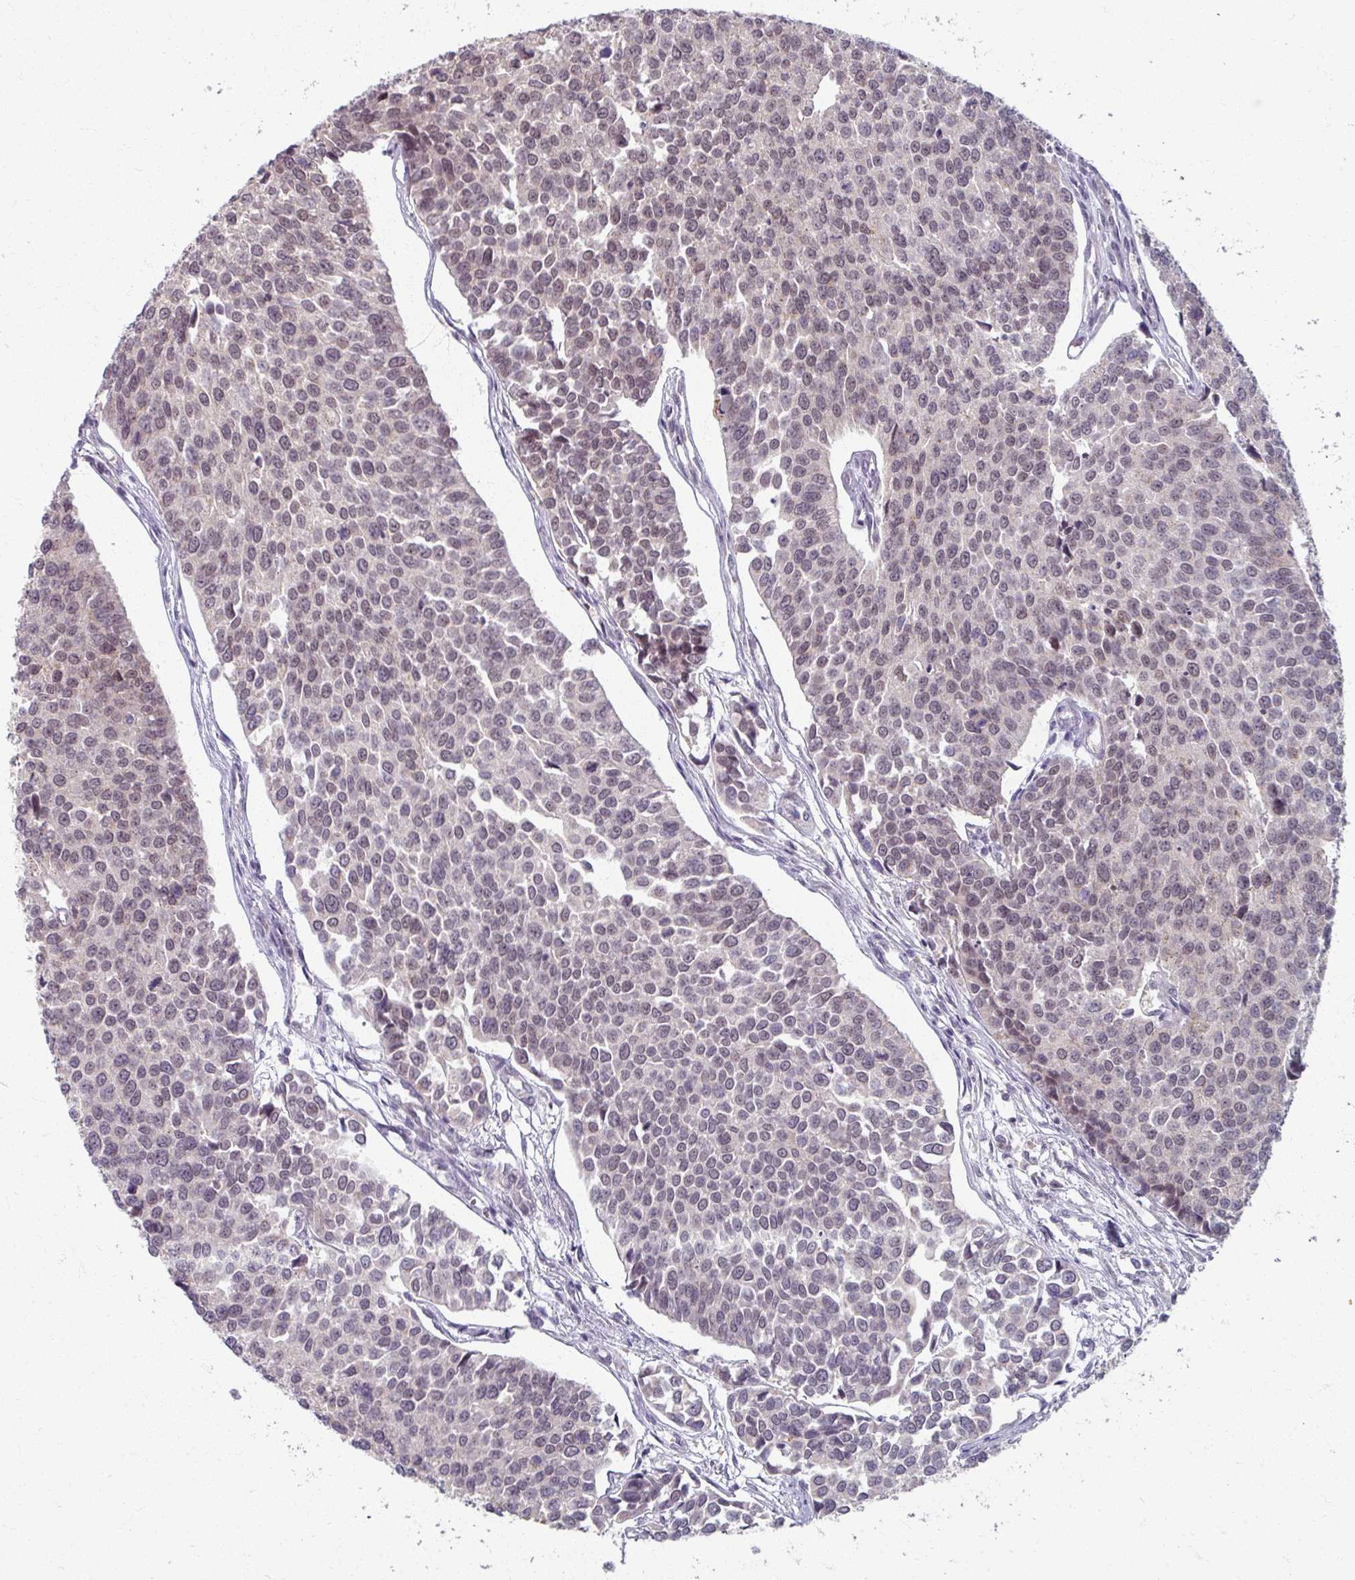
{"staining": {"intensity": "weak", "quantity": "25%-75%", "location": "nuclear"}, "tissue": "urothelial cancer", "cell_type": "Tumor cells", "image_type": "cancer", "snomed": [{"axis": "morphology", "description": "Urothelial carcinoma, Low grade"}, {"axis": "topography", "description": "Urinary bladder"}], "caption": "An image of human urothelial cancer stained for a protein displays weak nuclear brown staining in tumor cells.", "gene": "KMT5C", "patient": {"sex": "female", "age": 78}}